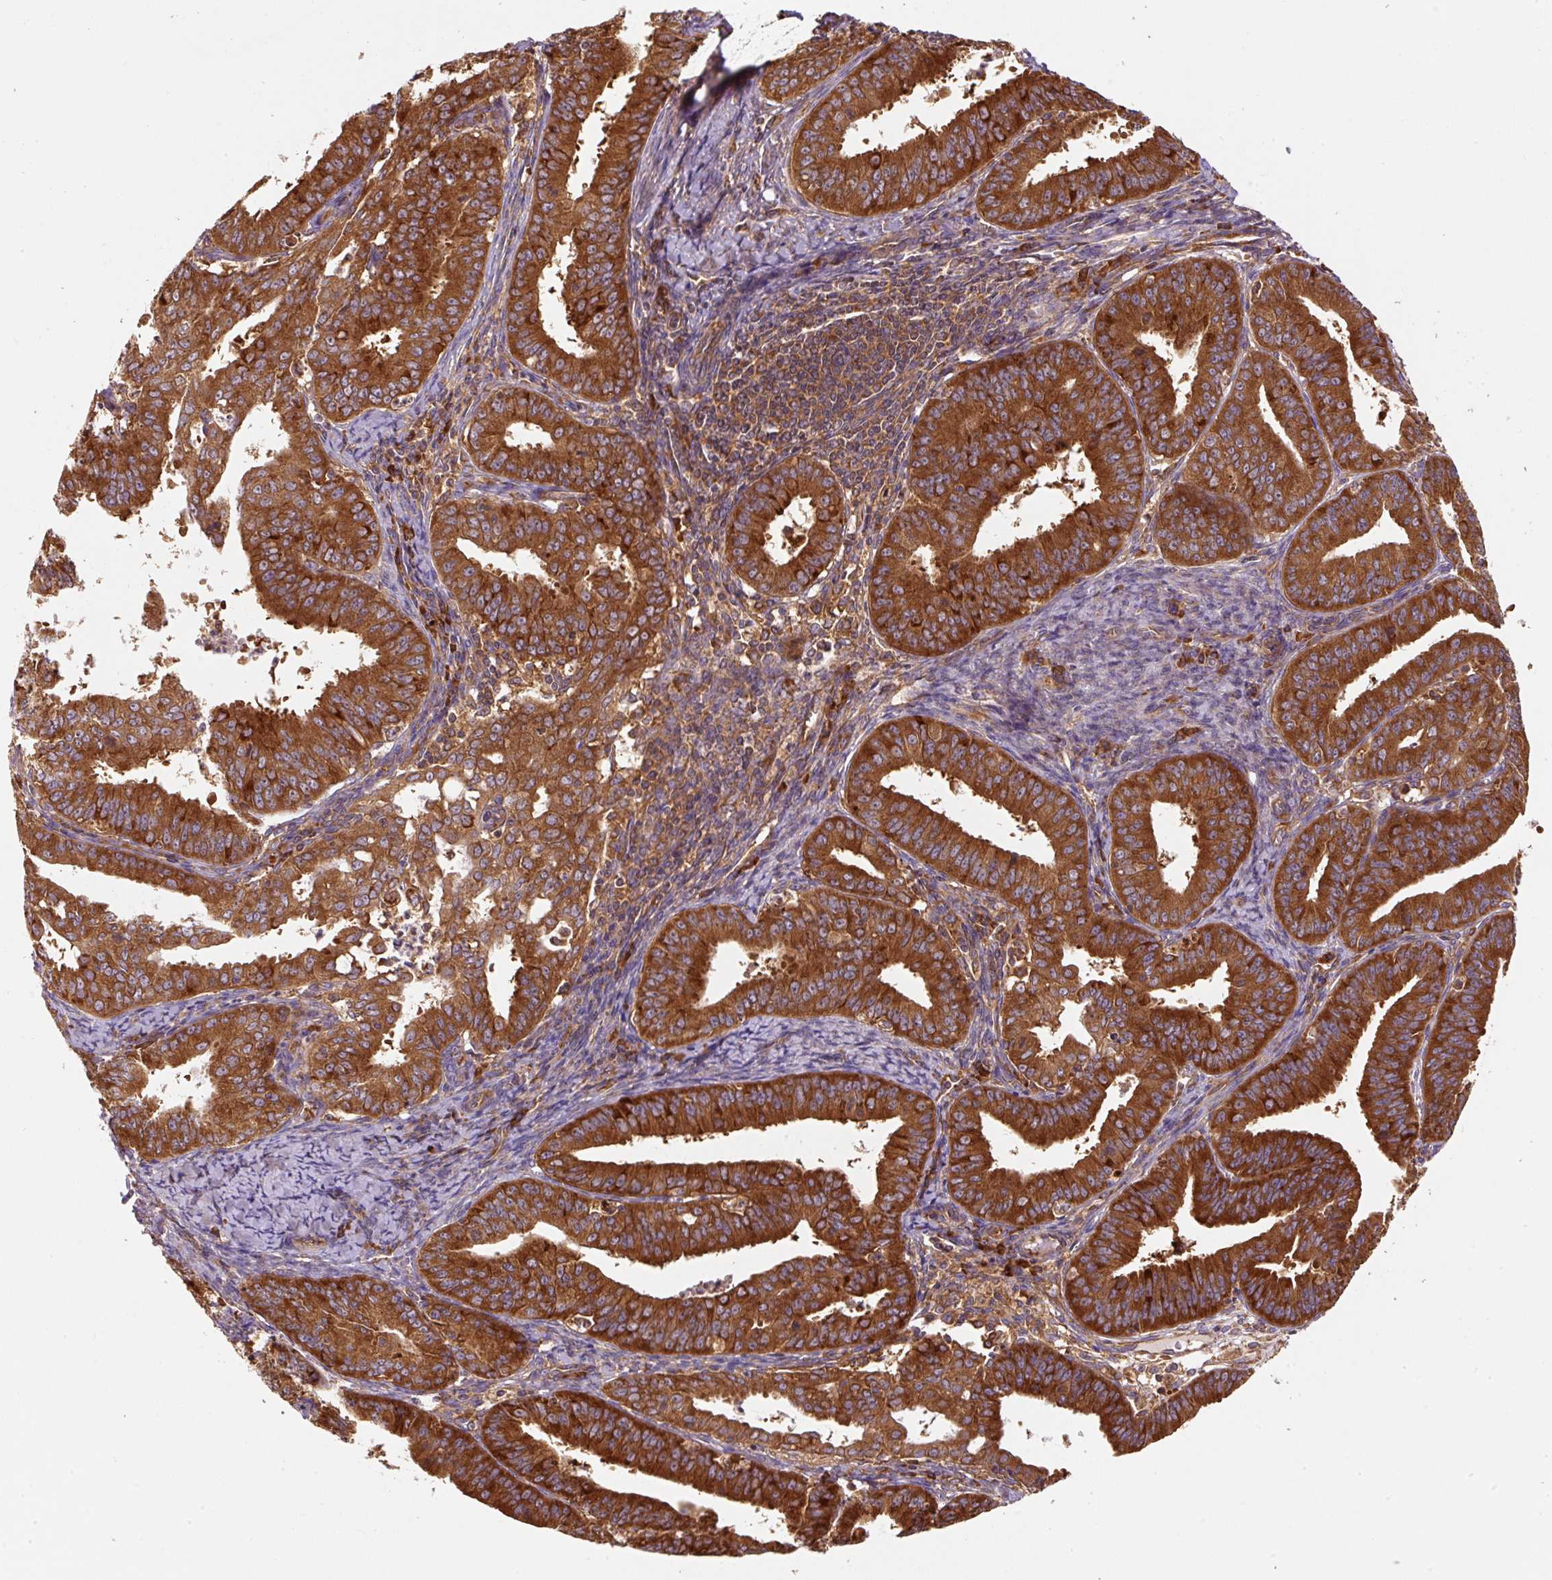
{"staining": {"intensity": "strong", "quantity": ">75%", "location": "cytoplasmic/membranous"}, "tissue": "endometrial cancer", "cell_type": "Tumor cells", "image_type": "cancer", "snomed": [{"axis": "morphology", "description": "Adenocarcinoma, NOS"}, {"axis": "topography", "description": "Endometrium"}], "caption": "Brown immunohistochemical staining in endometrial cancer (adenocarcinoma) shows strong cytoplasmic/membranous staining in approximately >75% of tumor cells. The staining is performed using DAB brown chromogen to label protein expression. The nuclei are counter-stained blue using hematoxylin.", "gene": "EIF2S2", "patient": {"sex": "female", "age": 73}}